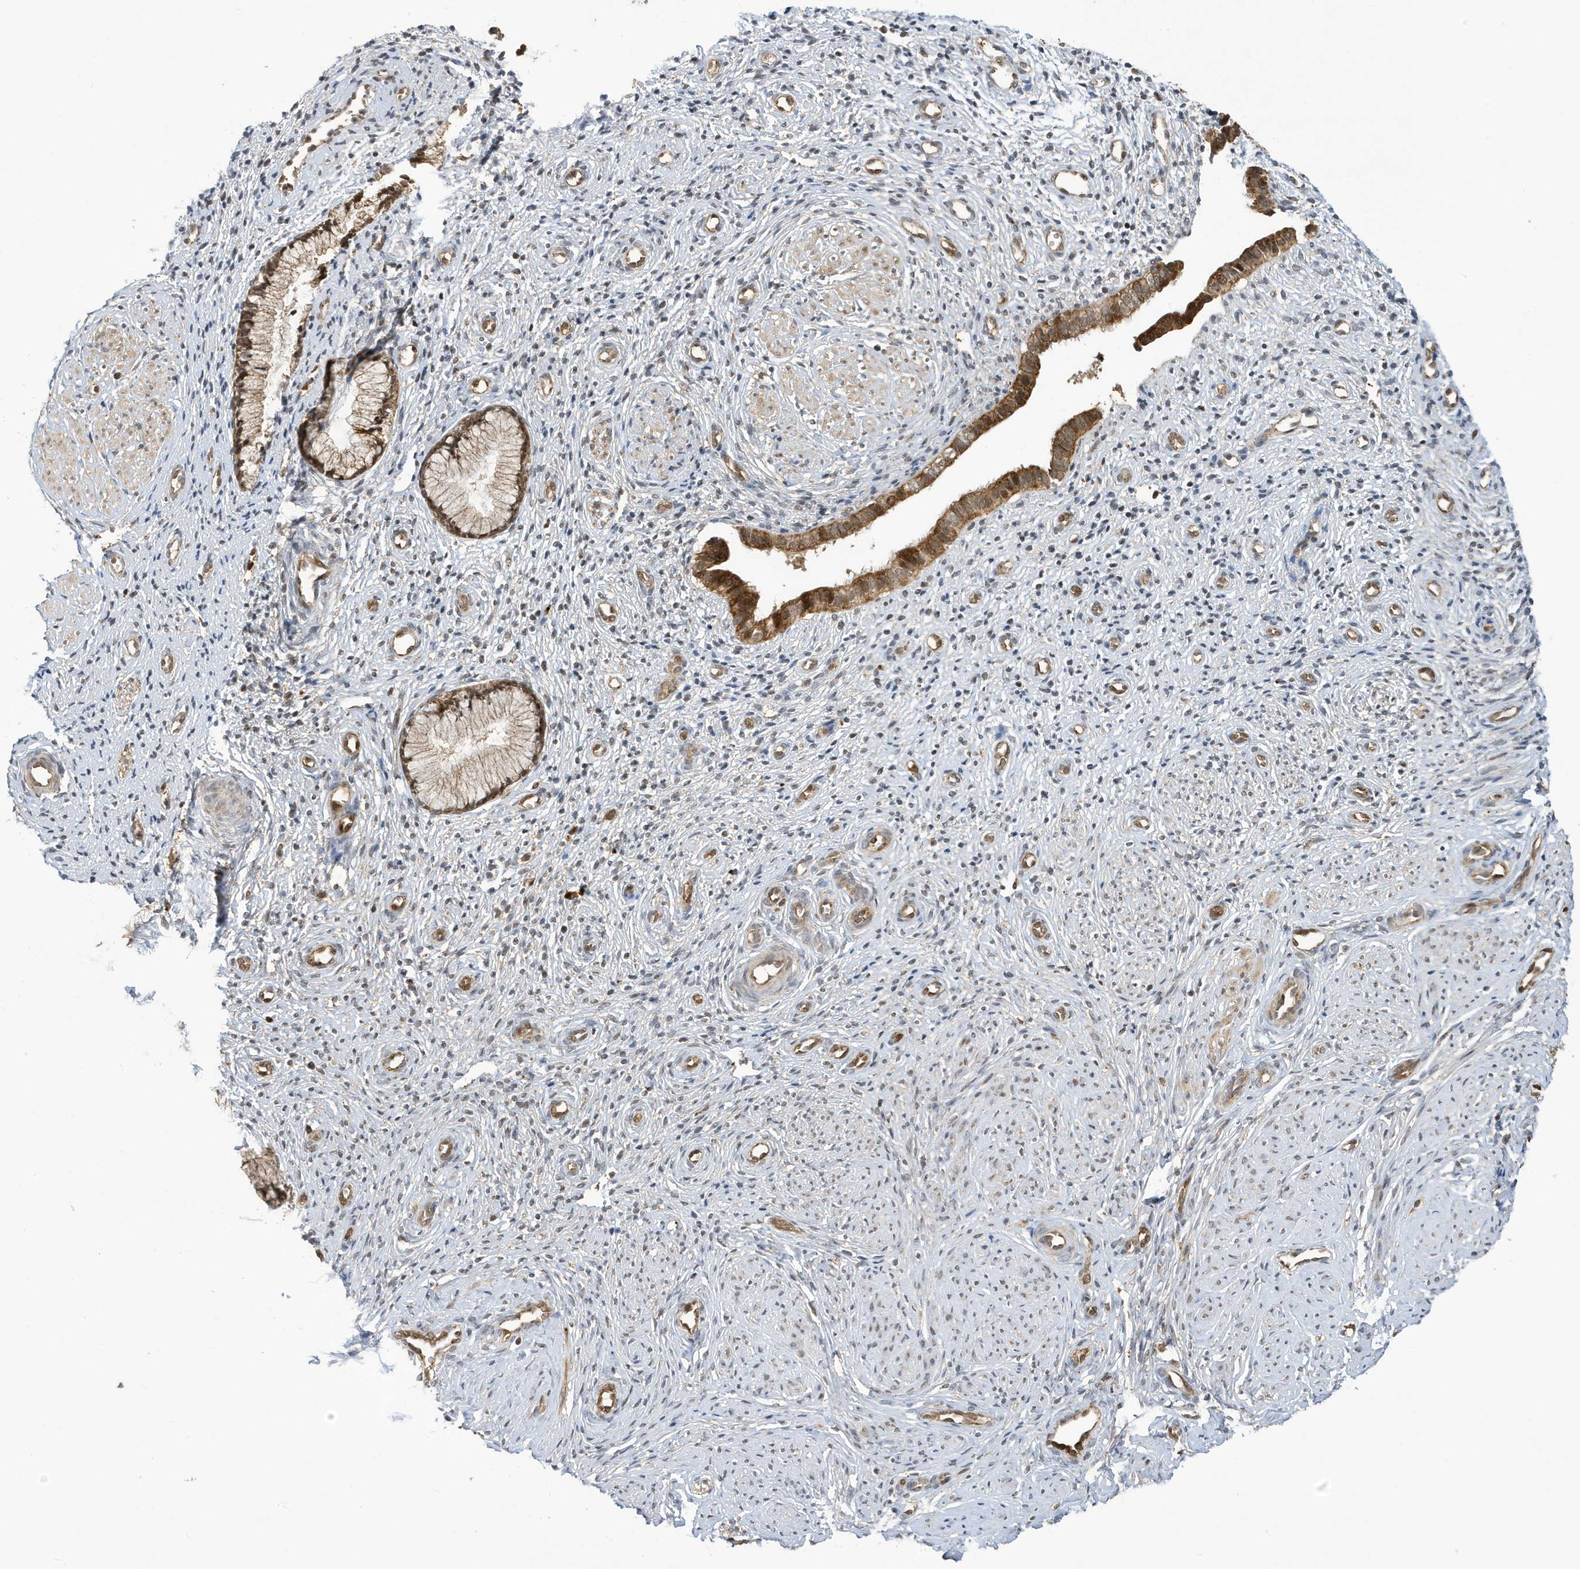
{"staining": {"intensity": "moderate", "quantity": ">75%", "location": "cytoplasmic/membranous"}, "tissue": "cervix", "cell_type": "Glandular cells", "image_type": "normal", "snomed": [{"axis": "morphology", "description": "Normal tissue, NOS"}, {"axis": "topography", "description": "Cervix"}], "caption": "DAB (3,3'-diaminobenzidine) immunohistochemical staining of normal human cervix displays moderate cytoplasmic/membranous protein positivity in about >75% of glandular cells. (brown staining indicates protein expression, while blue staining denotes nuclei).", "gene": "NCOA7", "patient": {"sex": "female", "age": 27}}